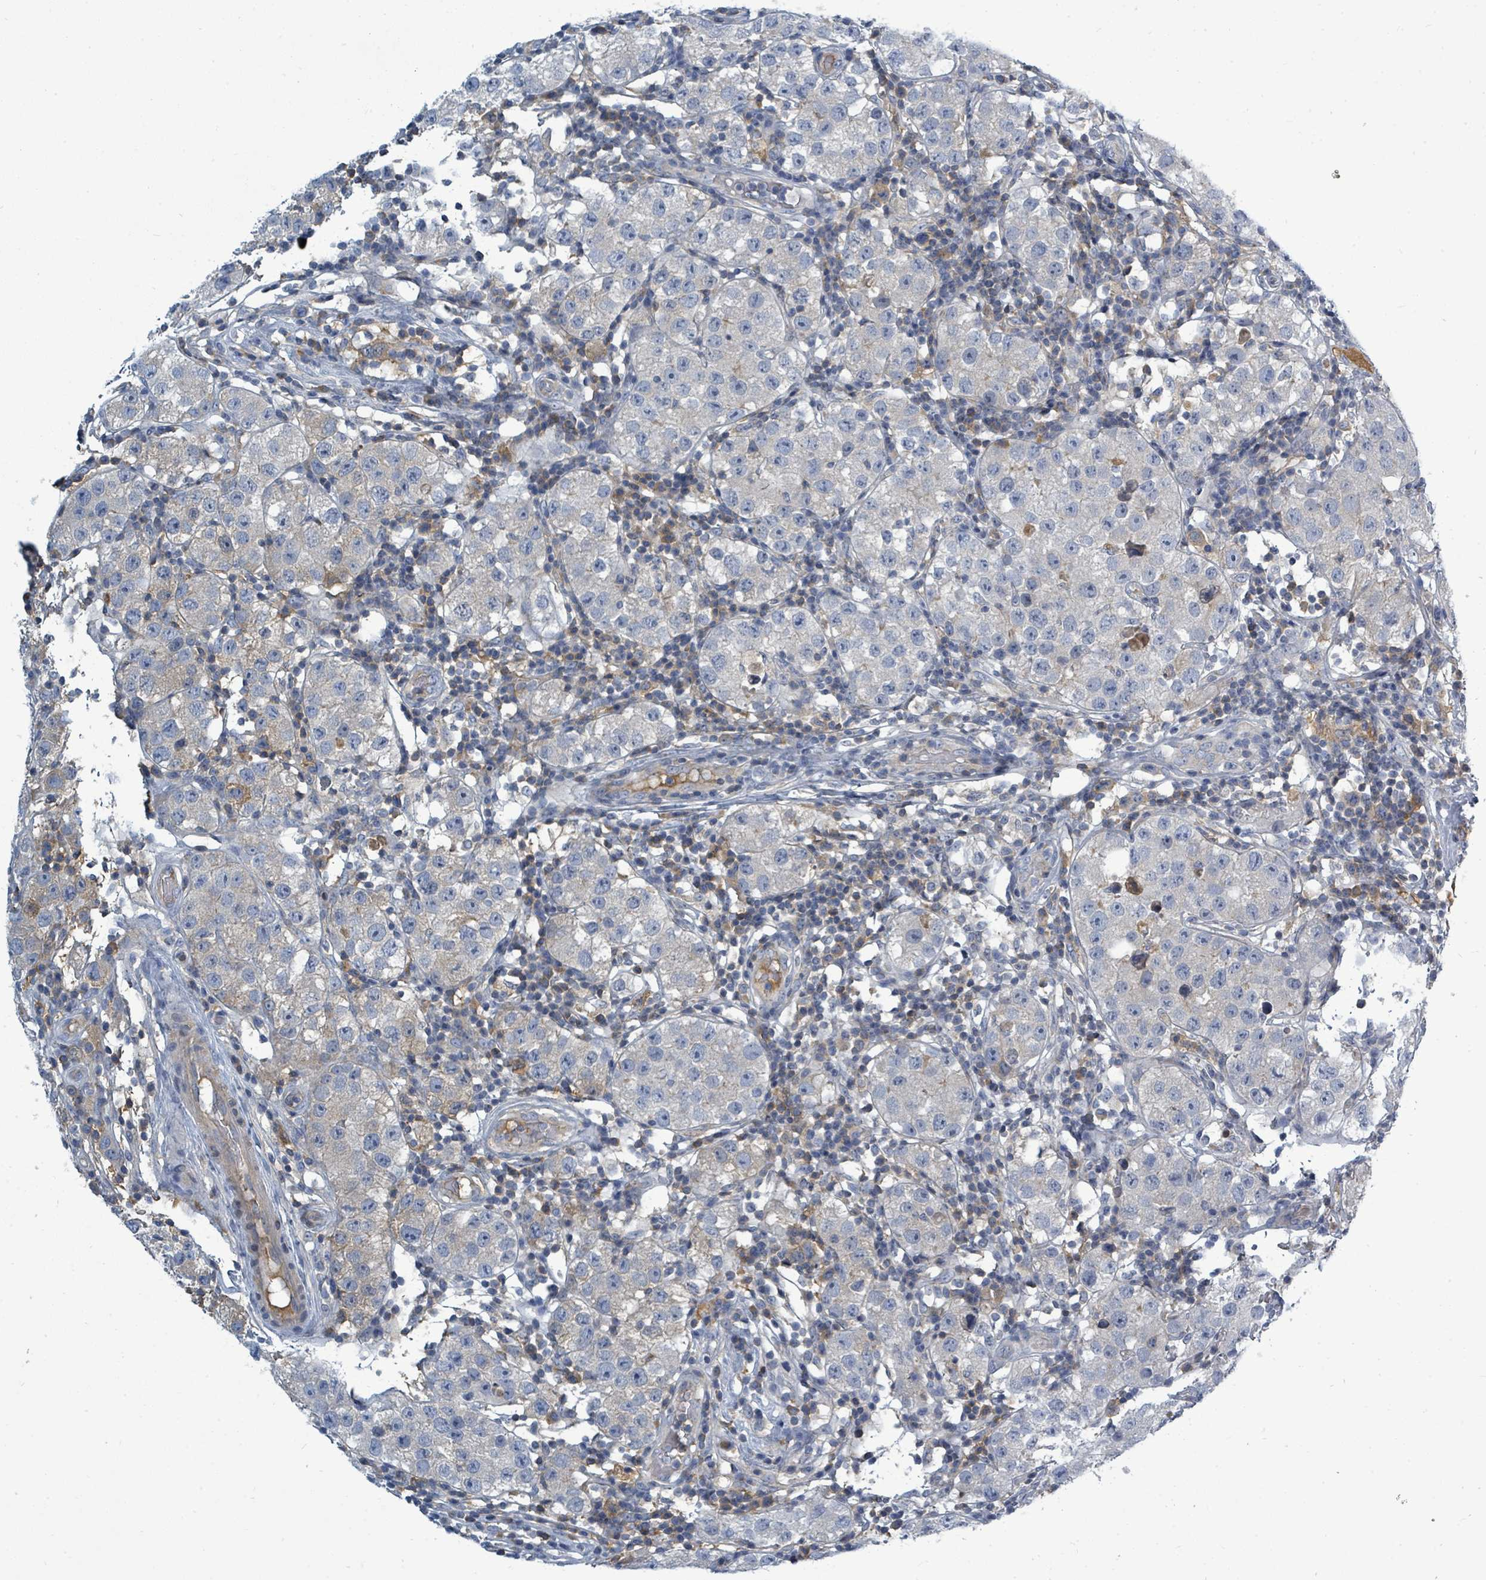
{"staining": {"intensity": "negative", "quantity": "none", "location": "none"}, "tissue": "testis cancer", "cell_type": "Tumor cells", "image_type": "cancer", "snomed": [{"axis": "morphology", "description": "Seminoma, NOS"}, {"axis": "topography", "description": "Testis"}], "caption": "A high-resolution image shows immunohistochemistry staining of testis seminoma, which shows no significant positivity in tumor cells.", "gene": "SLC25A23", "patient": {"sex": "male", "age": 34}}